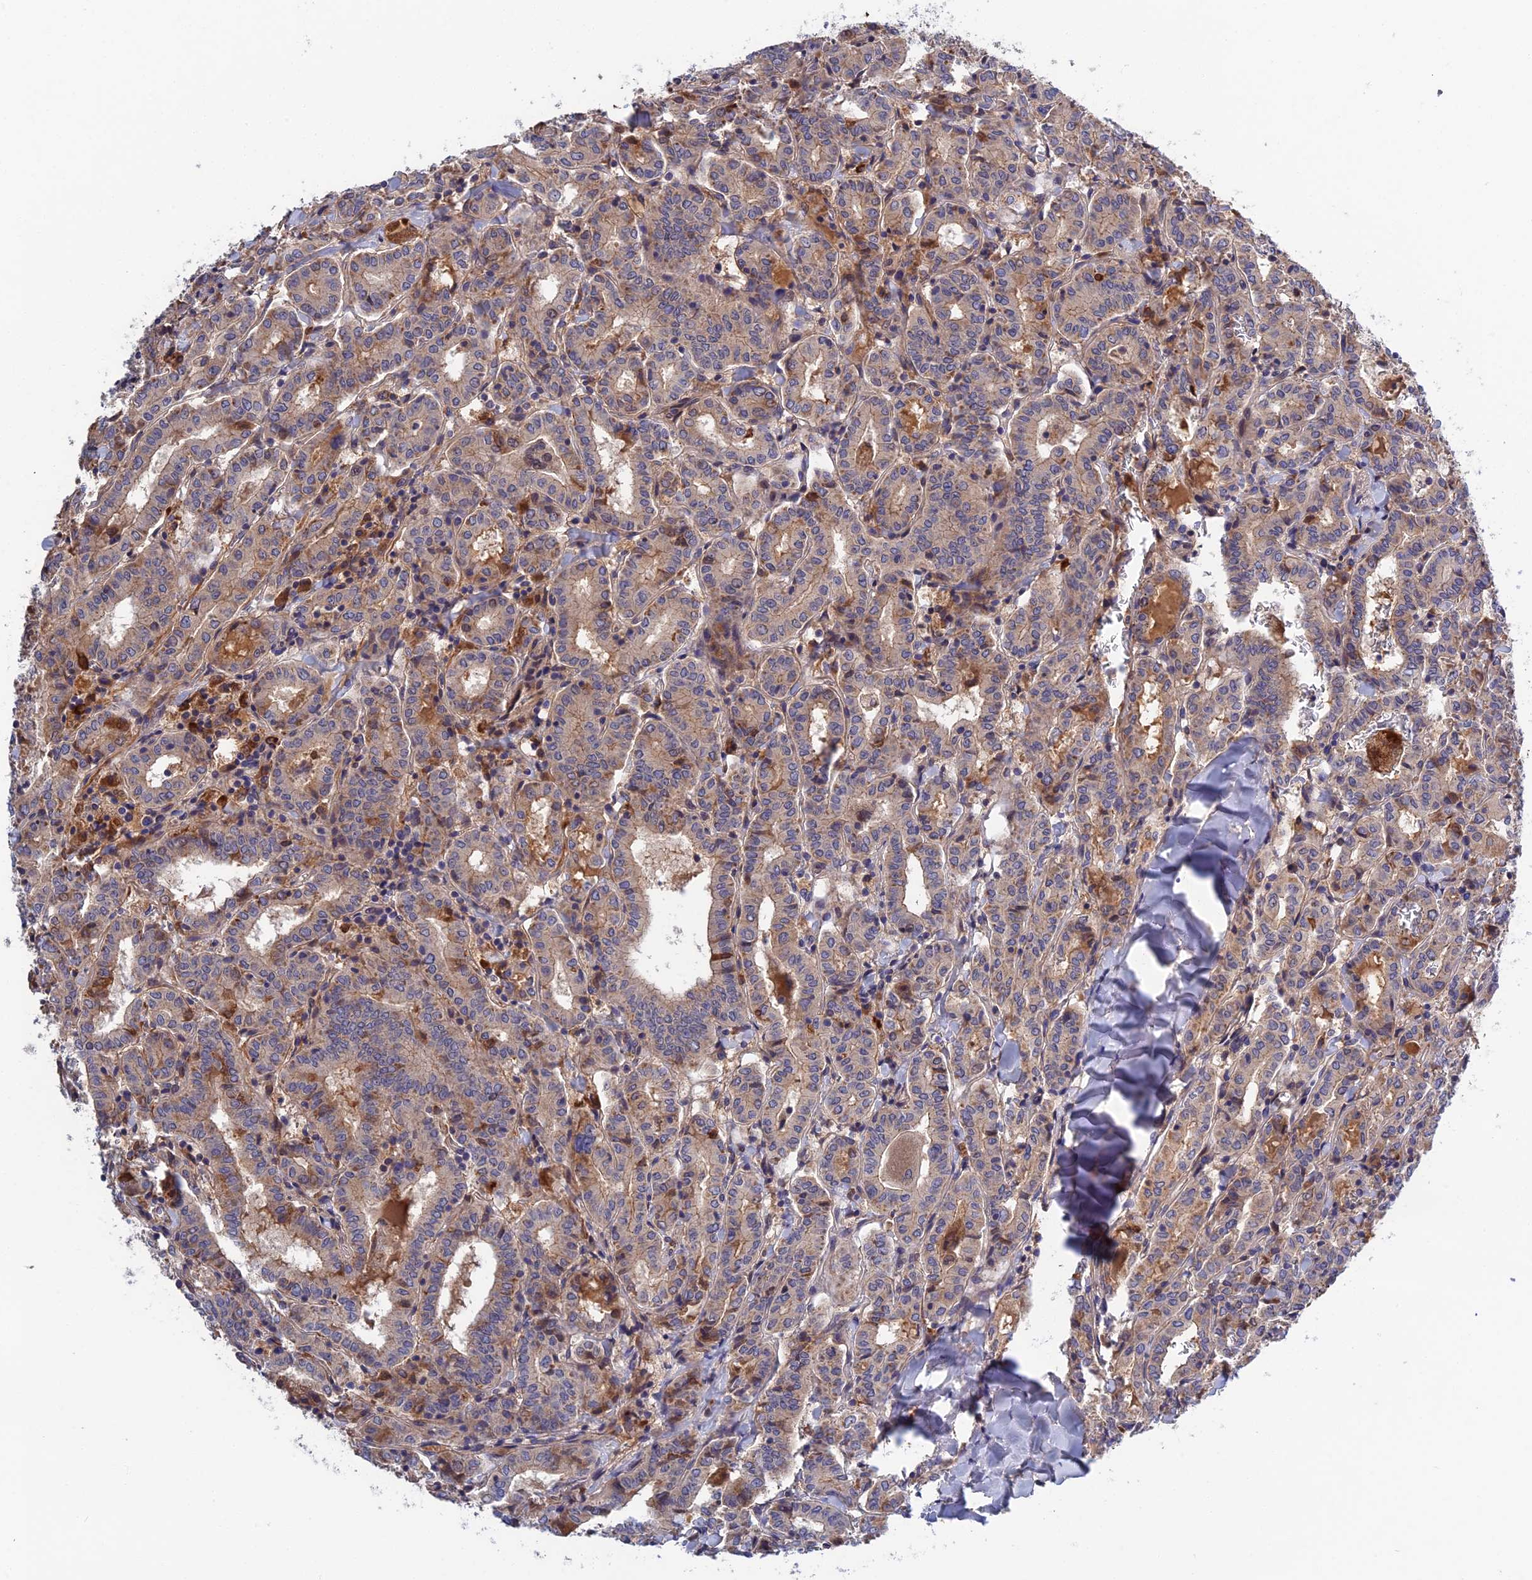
{"staining": {"intensity": "weak", "quantity": "<25%", "location": "cytoplasmic/membranous"}, "tissue": "thyroid cancer", "cell_type": "Tumor cells", "image_type": "cancer", "snomed": [{"axis": "morphology", "description": "Papillary adenocarcinoma, NOS"}, {"axis": "topography", "description": "Thyroid gland"}], "caption": "IHC micrograph of papillary adenocarcinoma (thyroid) stained for a protein (brown), which exhibits no expression in tumor cells.", "gene": "CRACD", "patient": {"sex": "female", "age": 72}}